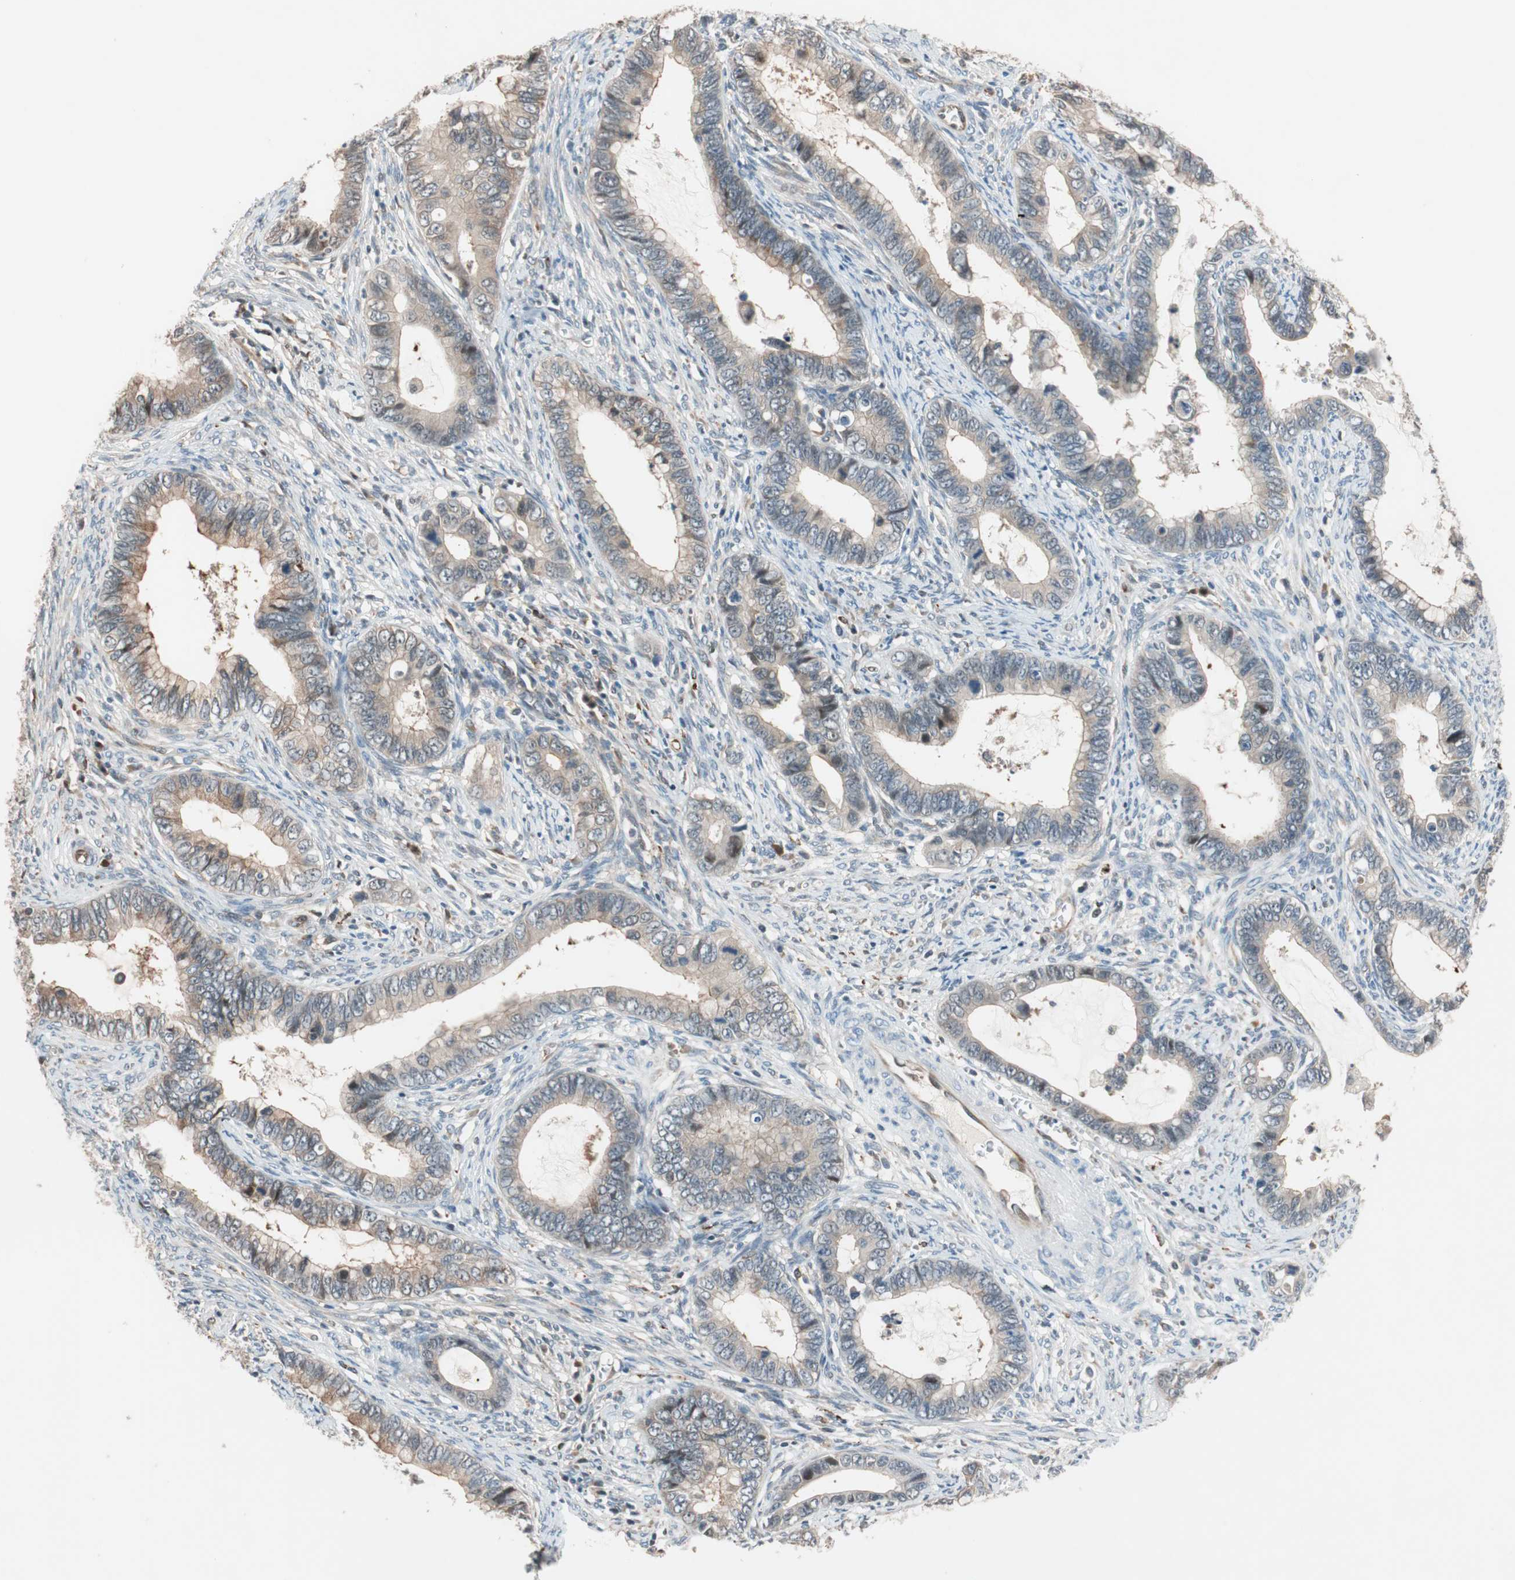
{"staining": {"intensity": "weak", "quantity": "25%-75%", "location": "cytoplasmic/membranous"}, "tissue": "cervical cancer", "cell_type": "Tumor cells", "image_type": "cancer", "snomed": [{"axis": "morphology", "description": "Adenocarcinoma, NOS"}, {"axis": "topography", "description": "Cervix"}], "caption": "Protein staining demonstrates weak cytoplasmic/membranous staining in approximately 25%-75% of tumor cells in cervical cancer (adenocarcinoma).", "gene": "PIK3R3", "patient": {"sex": "female", "age": 44}}